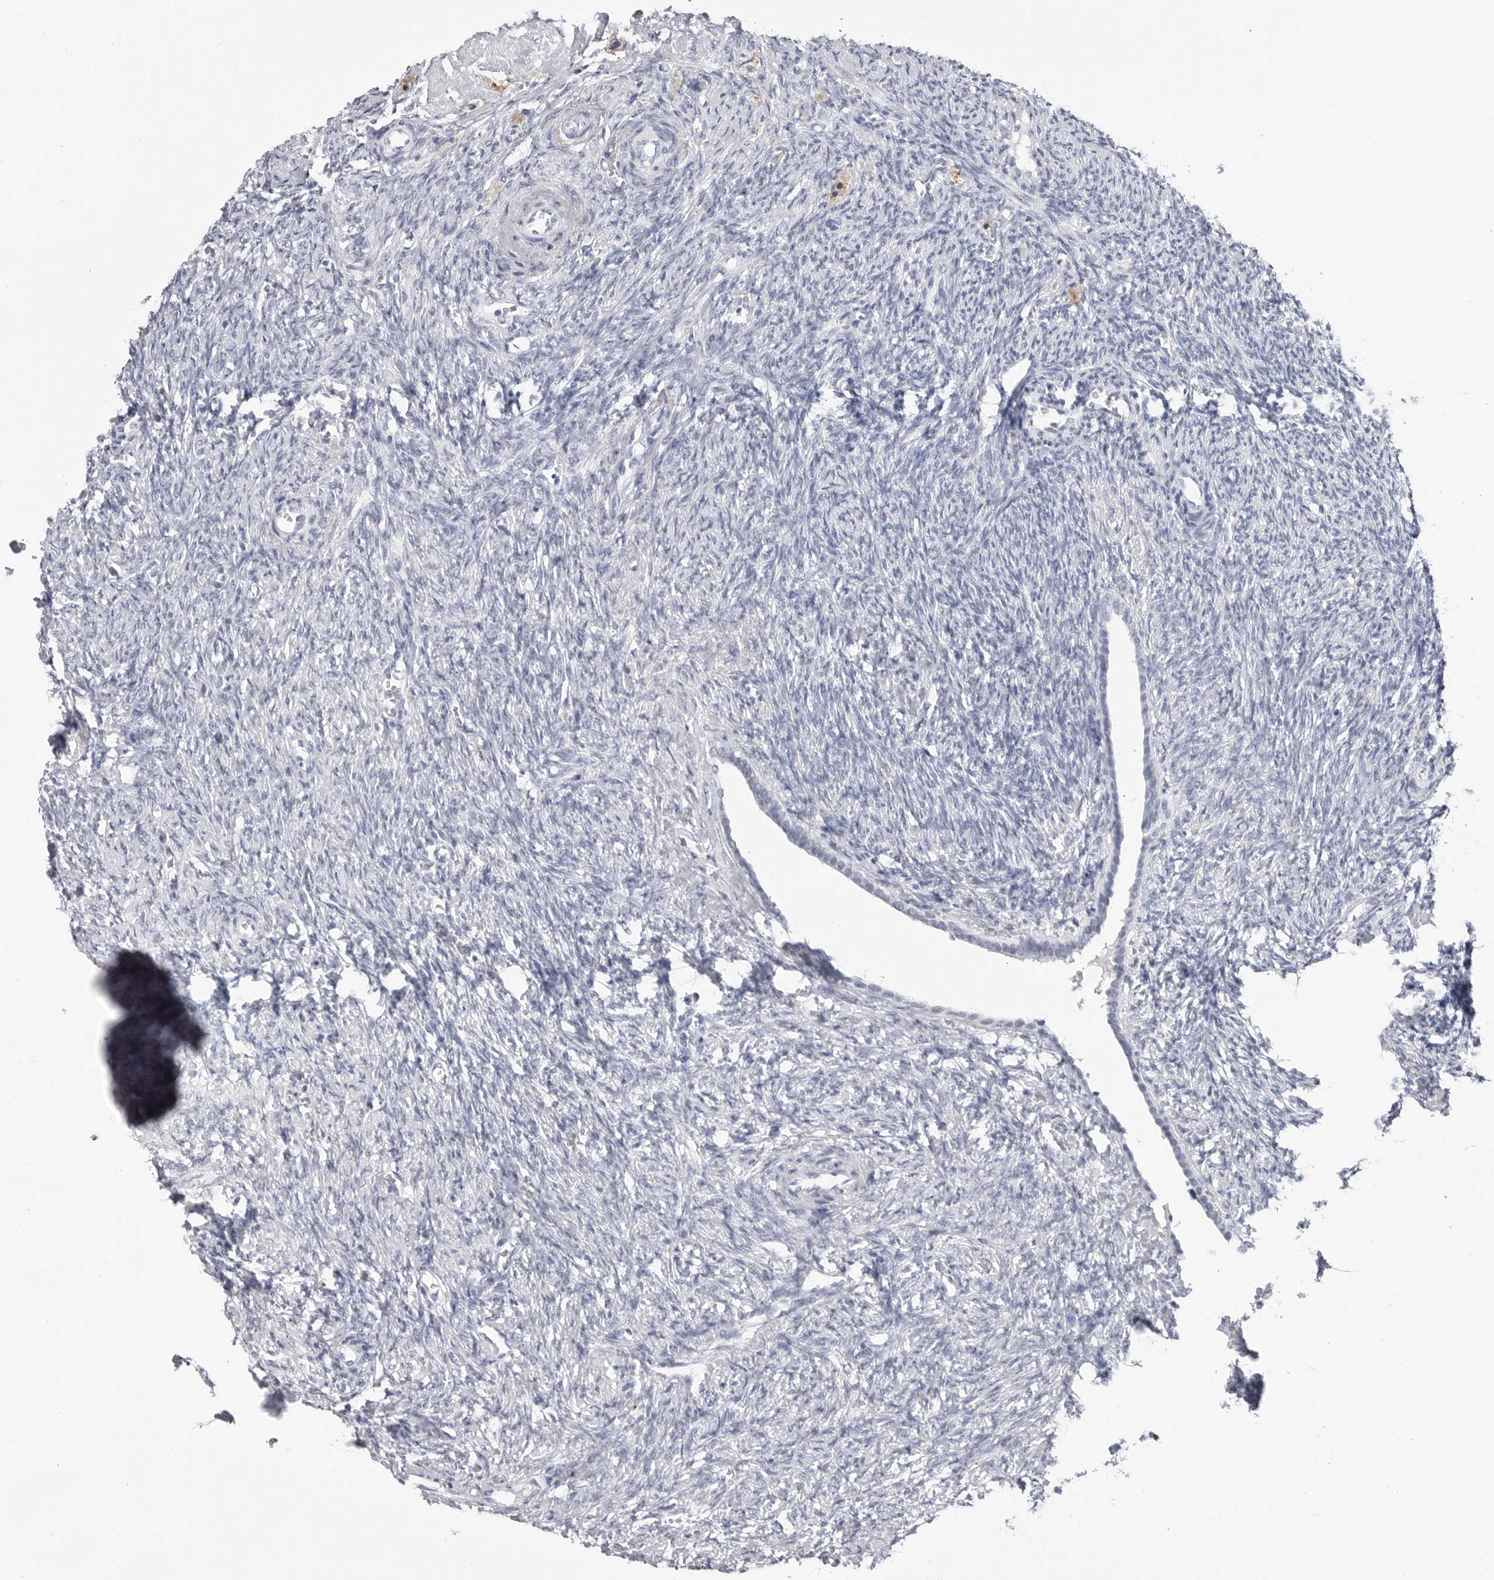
{"staining": {"intensity": "negative", "quantity": "none", "location": "none"}, "tissue": "ovary", "cell_type": "Follicle cells", "image_type": "normal", "snomed": [{"axis": "morphology", "description": "Normal tissue, NOS"}, {"axis": "topography", "description": "Ovary"}], "caption": "Immunohistochemistry (IHC) image of benign human ovary stained for a protein (brown), which displays no staining in follicle cells. Nuclei are stained in blue.", "gene": "PGA3", "patient": {"sex": "female", "age": 41}}